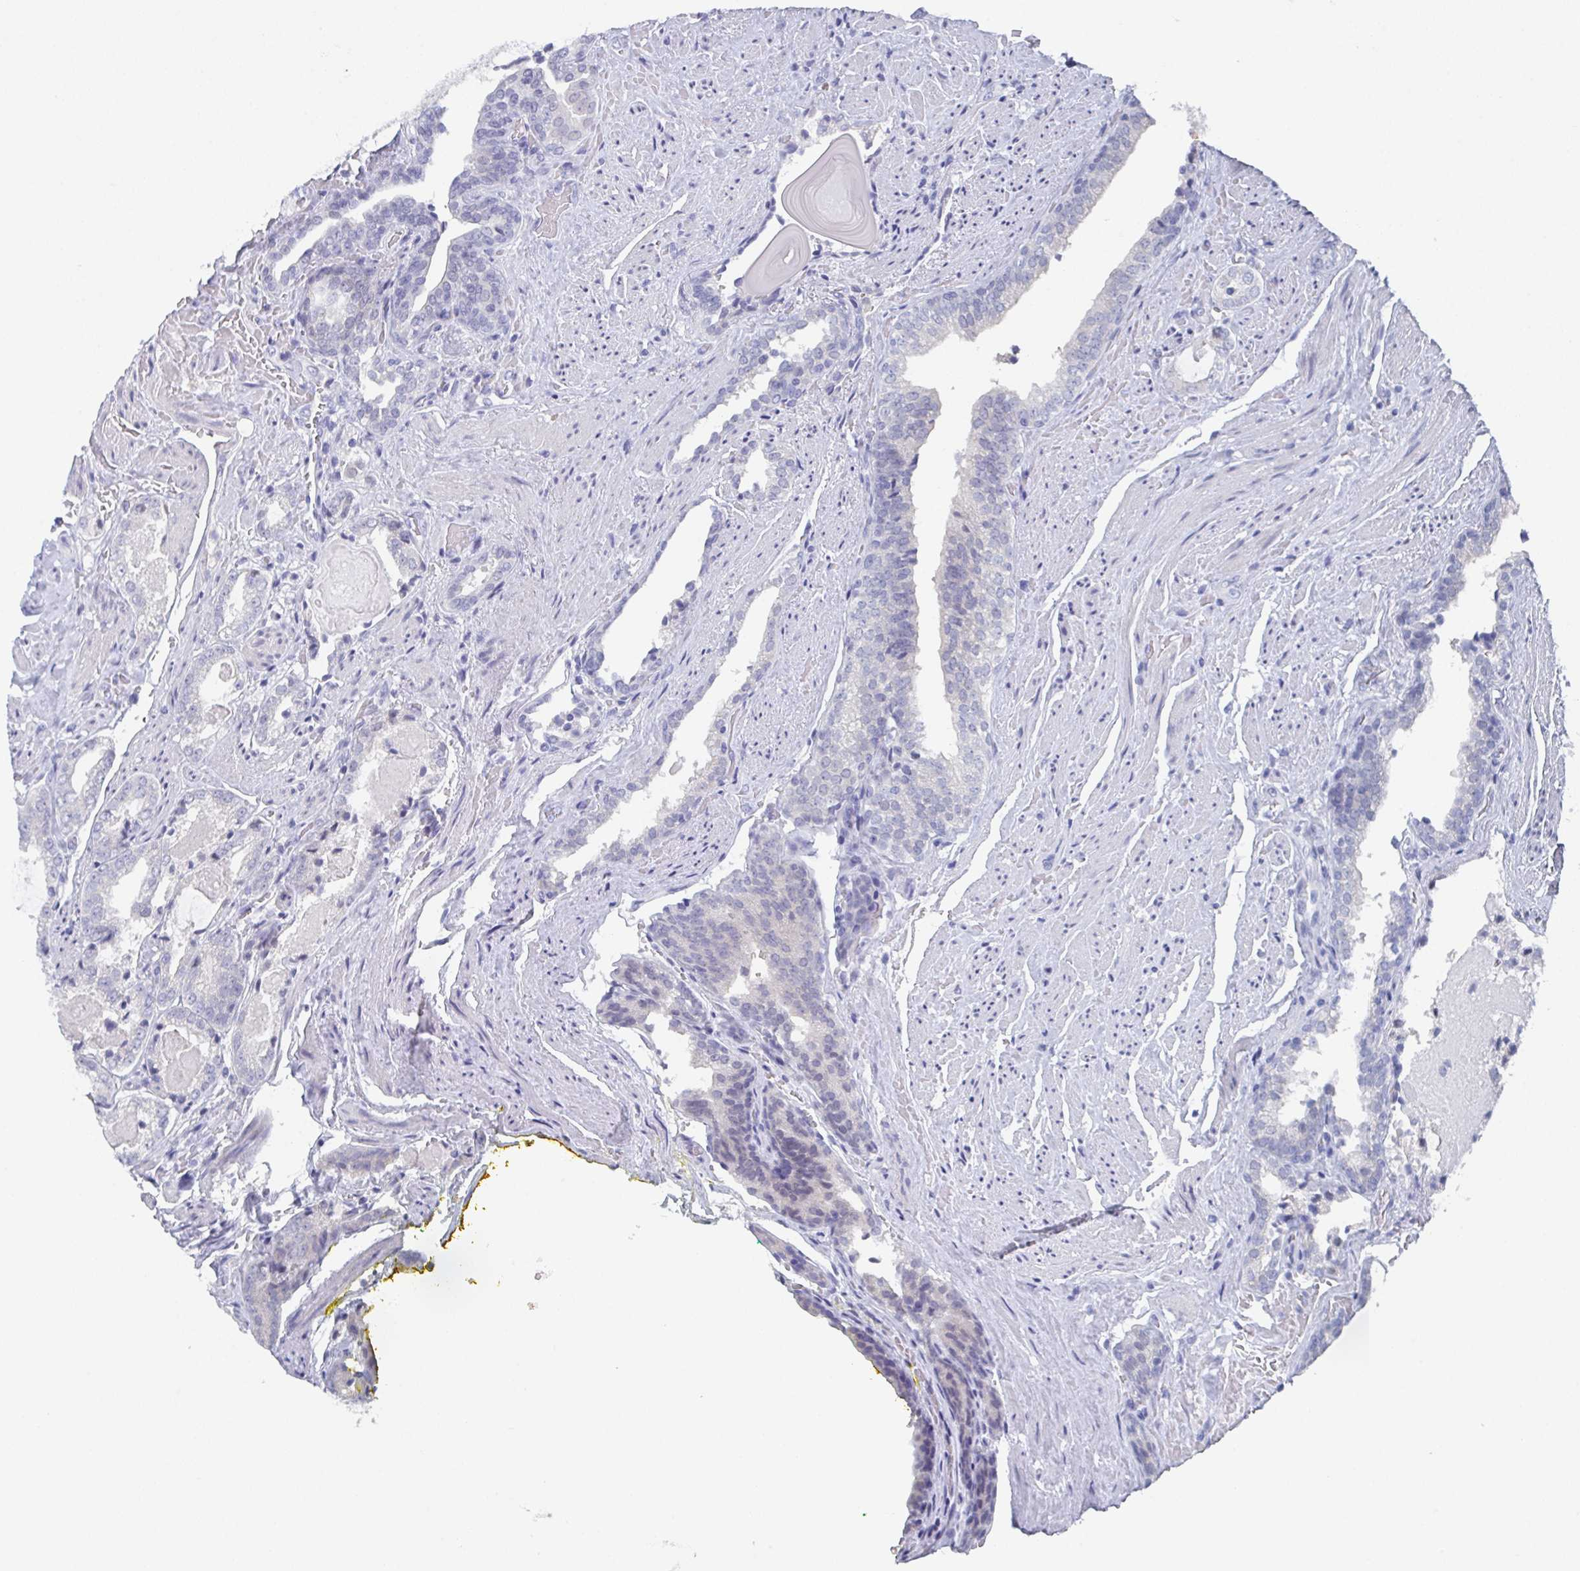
{"staining": {"intensity": "negative", "quantity": "none", "location": "none"}, "tissue": "prostate cancer", "cell_type": "Tumor cells", "image_type": "cancer", "snomed": [{"axis": "morphology", "description": "Adenocarcinoma, High grade"}, {"axis": "topography", "description": "Prostate"}], "caption": "Tumor cells show no significant protein staining in prostate adenocarcinoma (high-grade).", "gene": "DYDC2", "patient": {"sex": "male", "age": 65}}